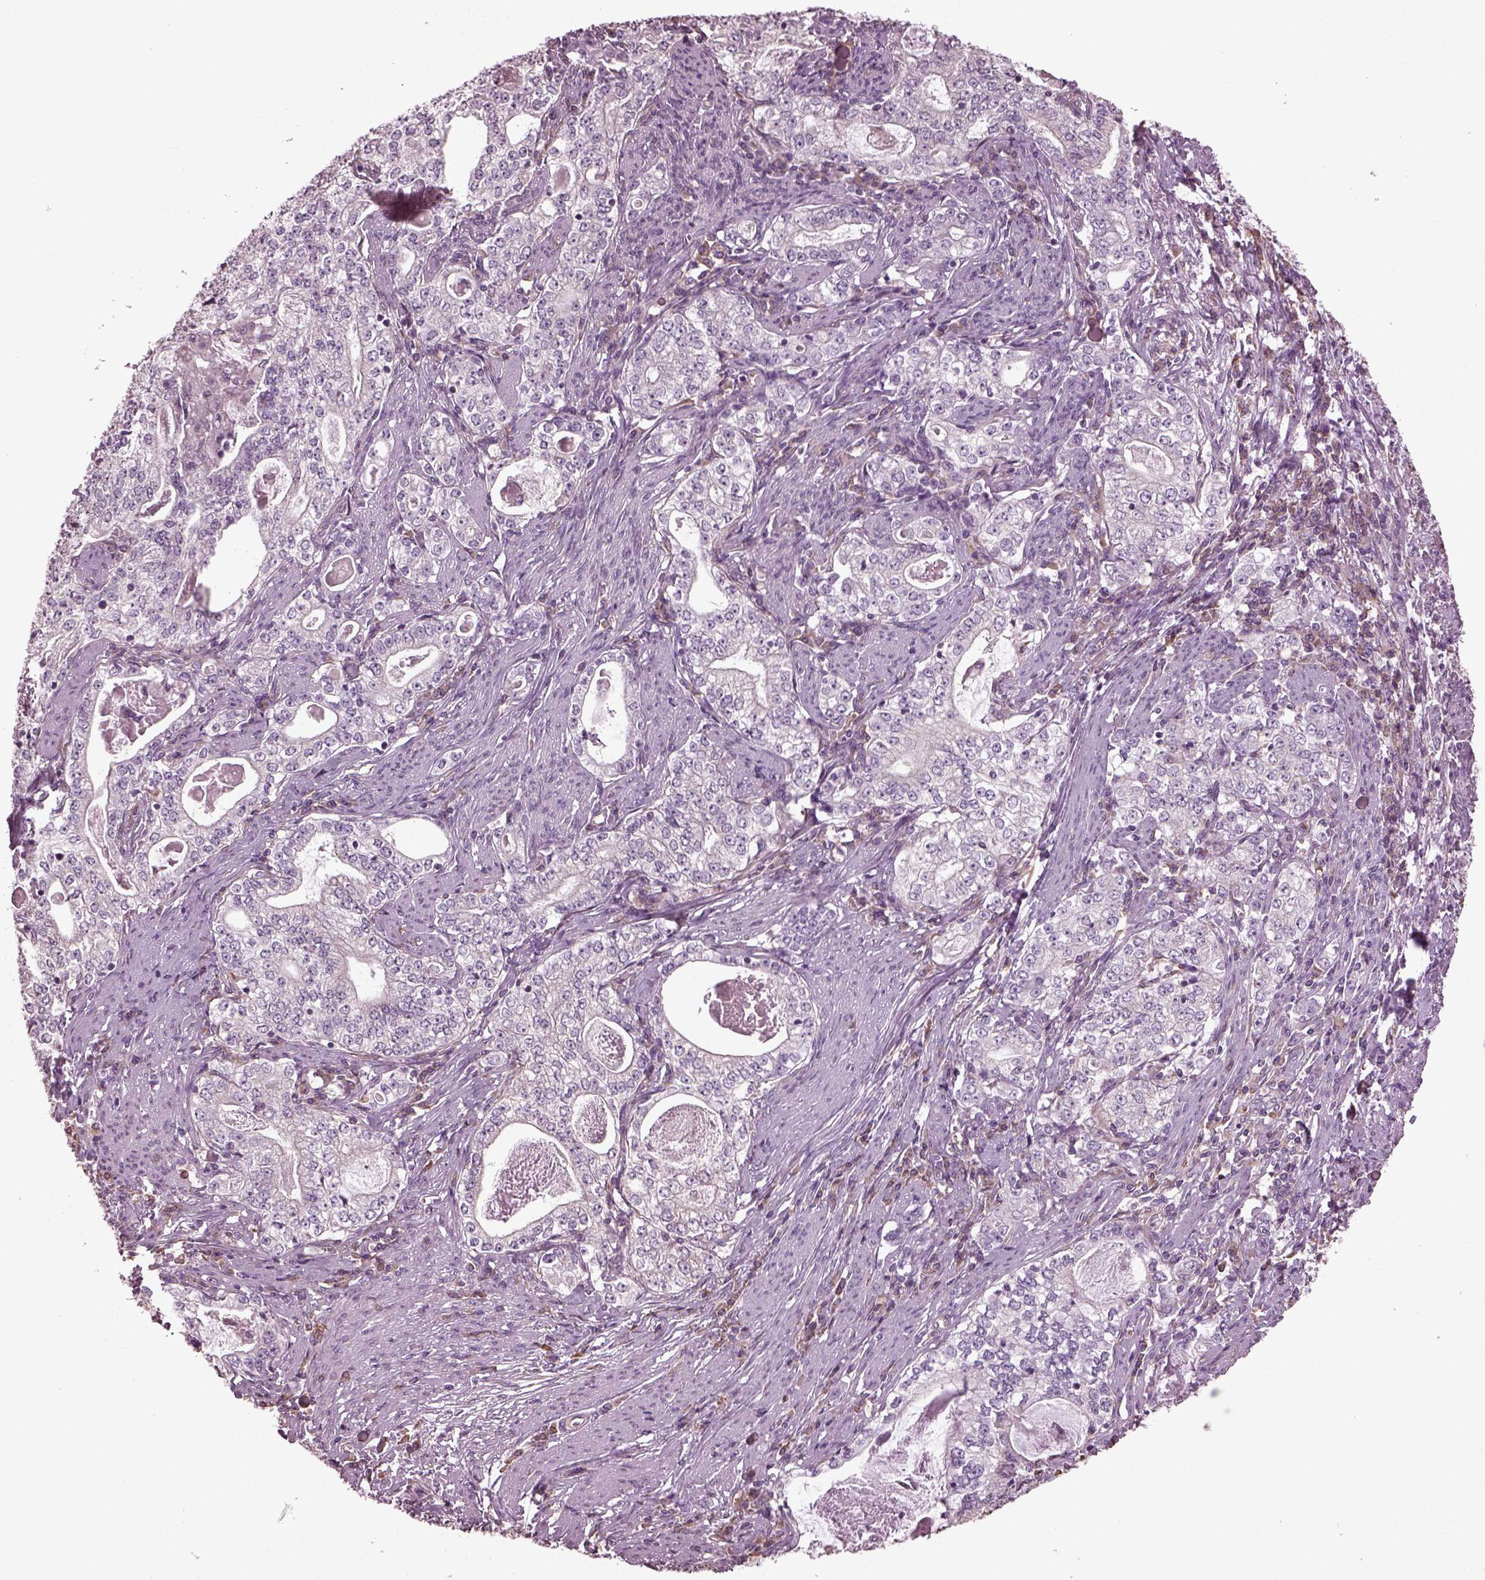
{"staining": {"intensity": "weak", "quantity": "25%-75%", "location": "cytoplasmic/membranous"}, "tissue": "stomach cancer", "cell_type": "Tumor cells", "image_type": "cancer", "snomed": [{"axis": "morphology", "description": "Adenocarcinoma, NOS"}, {"axis": "topography", "description": "Stomach, lower"}], "caption": "Tumor cells display low levels of weak cytoplasmic/membranous staining in about 25%-75% of cells in stomach cancer. (IHC, brightfield microscopy, high magnification).", "gene": "CABP5", "patient": {"sex": "female", "age": 72}}